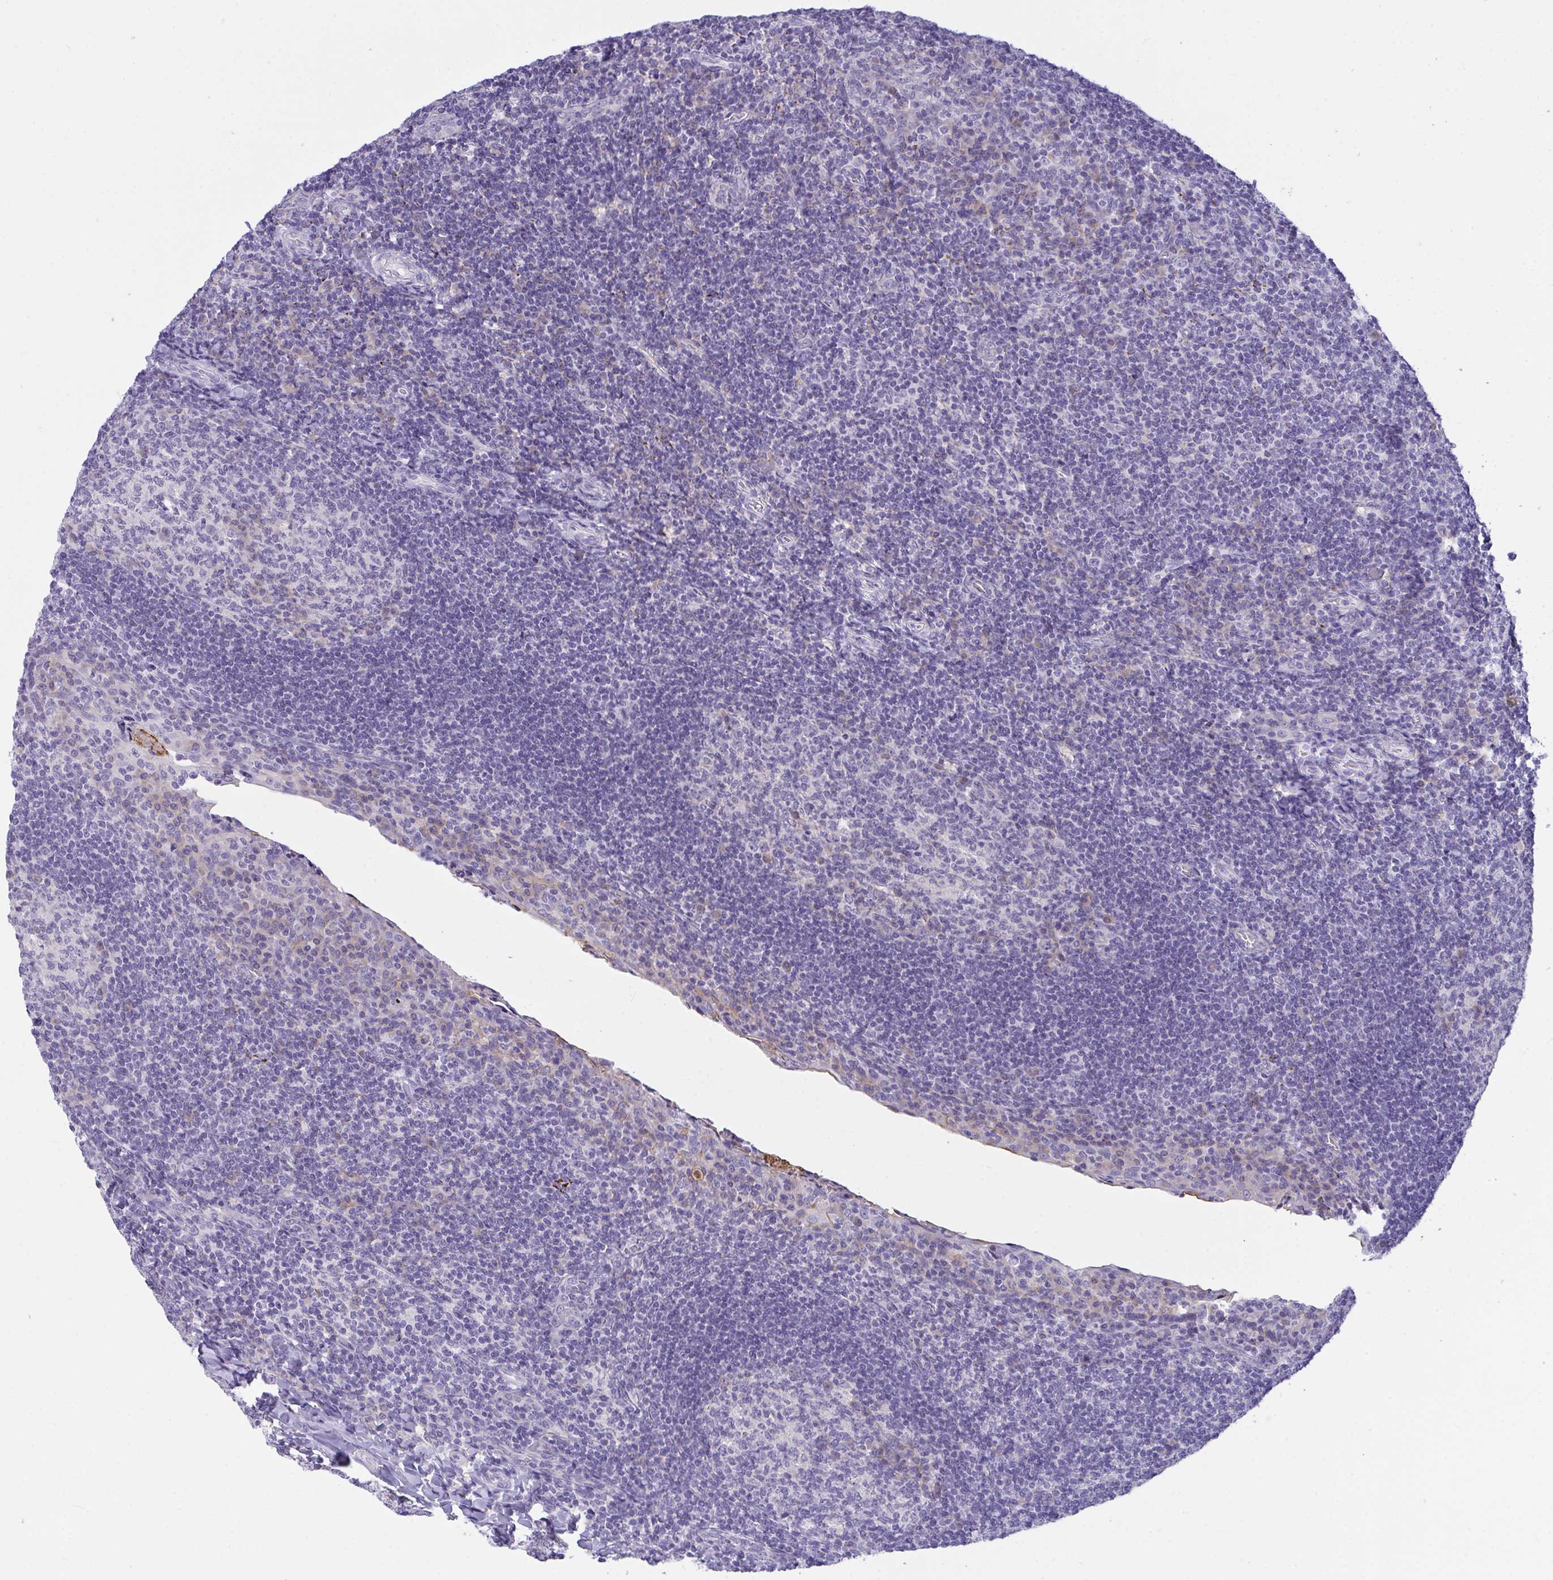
{"staining": {"intensity": "negative", "quantity": "none", "location": "none"}, "tissue": "tonsil", "cell_type": "Germinal center cells", "image_type": "normal", "snomed": [{"axis": "morphology", "description": "Normal tissue, NOS"}, {"axis": "topography", "description": "Tonsil"}], "caption": "Immunohistochemistry photomicrograph of benign tonsil stained for a protein (brown), which exhibits no expression in germinal center cells. (DAB immunohistochemistry visualized using brightfield microscopy, high magnification).", "gene": "SEMA6B", "patient": {"sex": "male", "age": 17}}